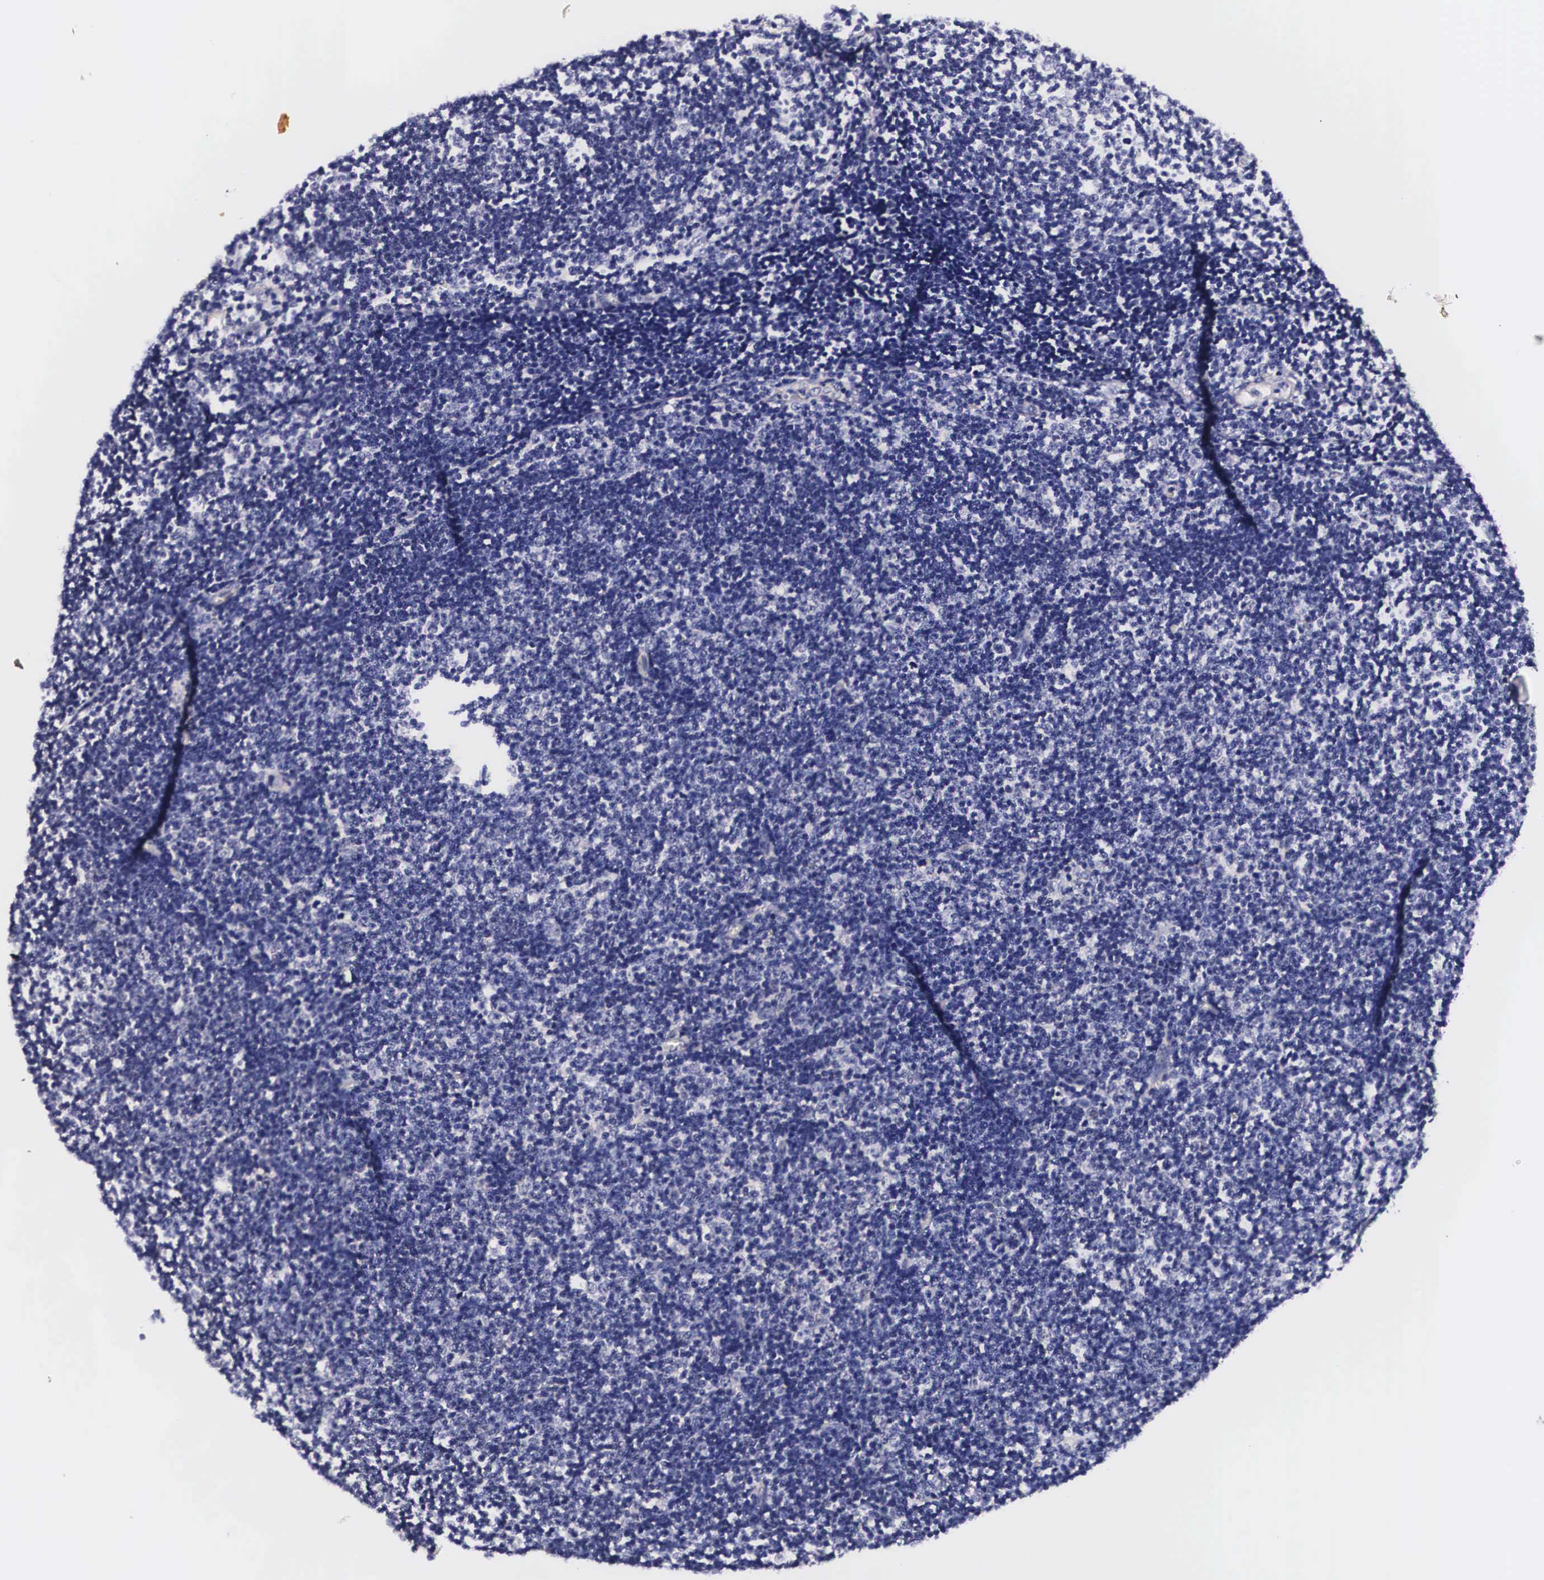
{"staining": {"intensity": "negative", "quantity": "none", "location": "none"}, "tissue": "lymphoma", "cell_type": "Tumor cells", "image_type": "cancer", "snomed": [{"axis": "morphology", "description": "Malignant lymphoma, non-Hodgkin's type, Low grade"}, {"axis": "topography", "description": "Lymph node"}], "caption": "Tumor cells show no significant expression in malignant lymphoma, non-Hodgkin's type (low-grade).", "gene": "PHETA2", "patient": {"sex": "male", "age": 49}}